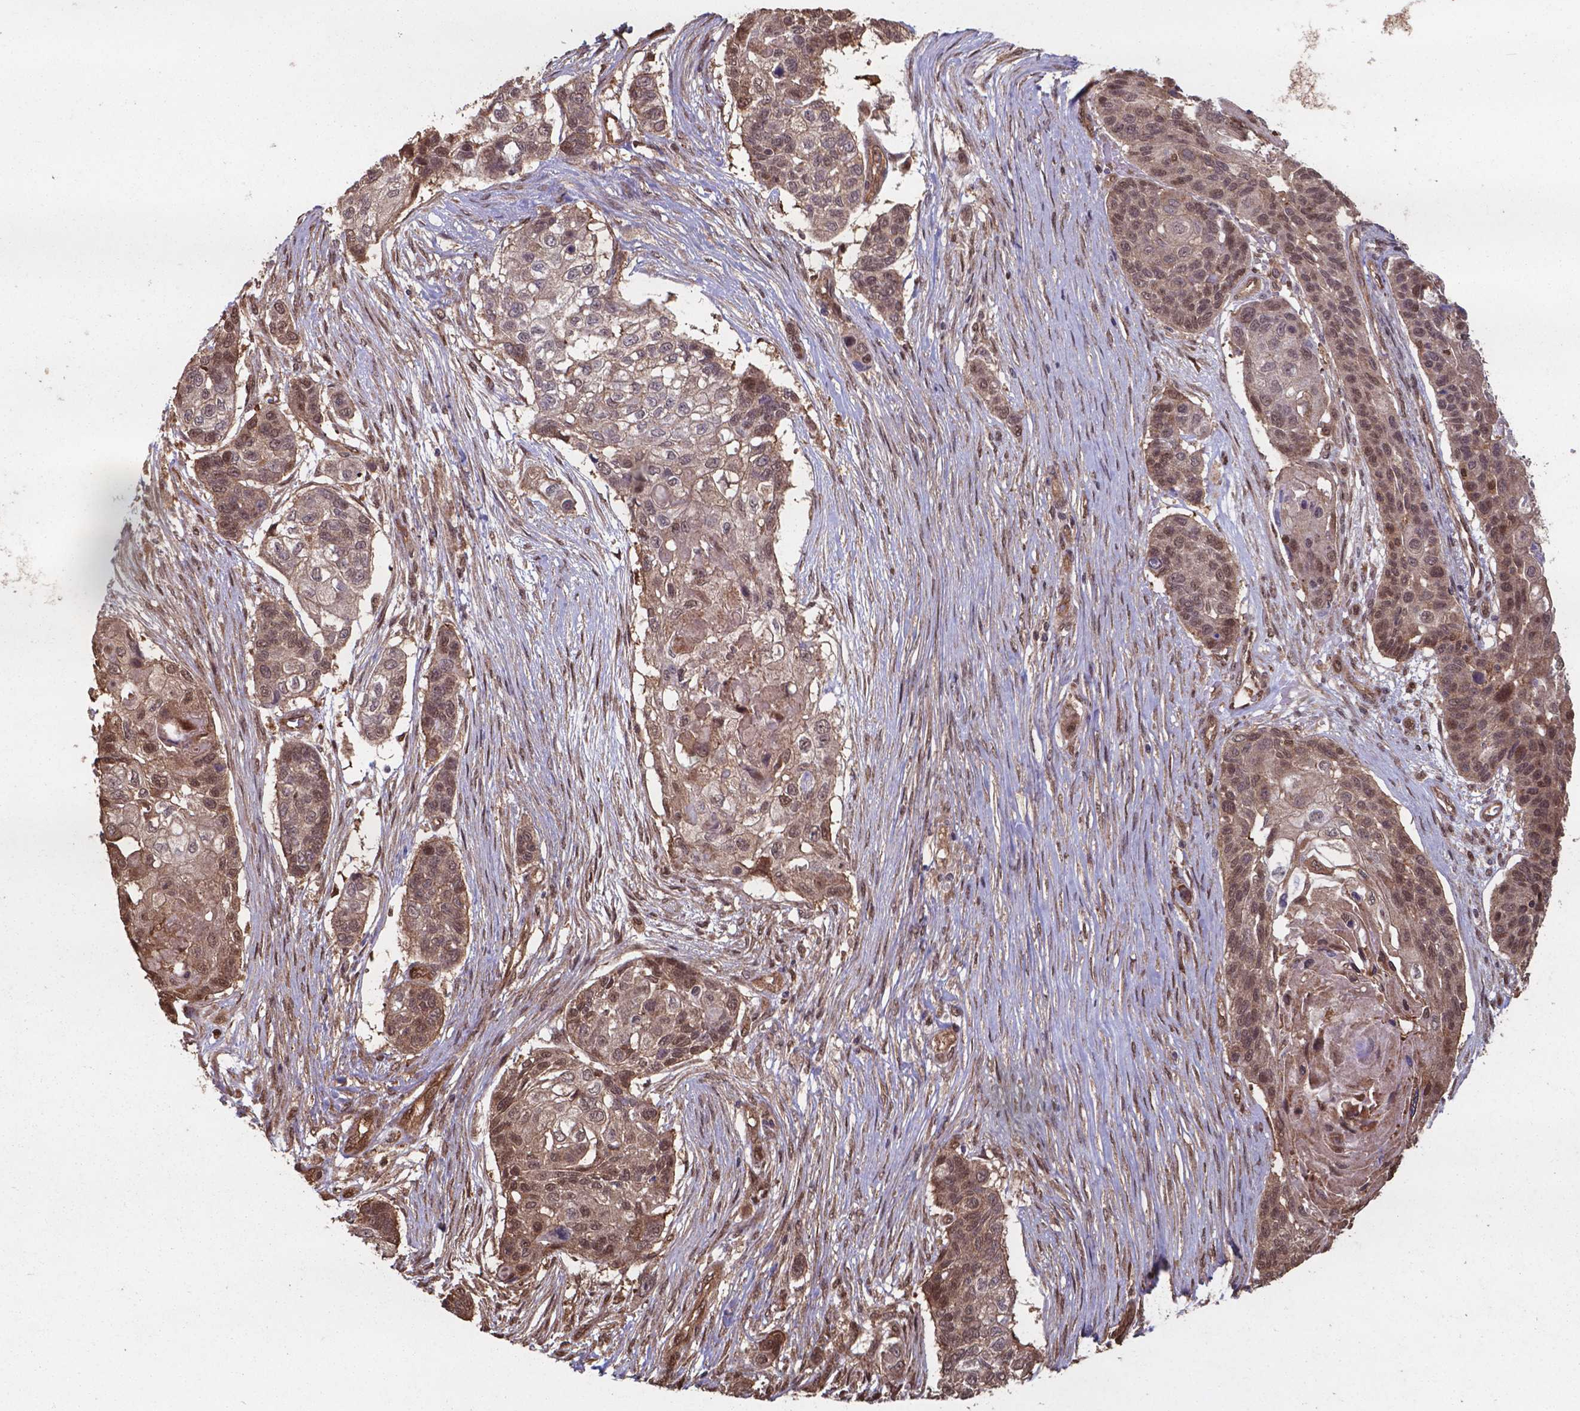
{"staining": {"intensity": "moderate", "quantity": ">75%", "location": "cytoplasmic/membranous,nuclear"}, "tissue": "lung cancer", "cell_type": "Tumor cells", "image_type": "cancer", "snomed": [{"axis": "morphology", "description": "Squamous cell carcinoma, NOS"}, {"axis": "topography", "description": "Lung"}], "caption": "A brown stain highlights moderate cytoplasmic/membranous and nuclear staining of a protein in human squamous cell carcinoma (lung) tumor cells.", "gene": "CHP2", "patient": {"sex": "male", "age": 69}}